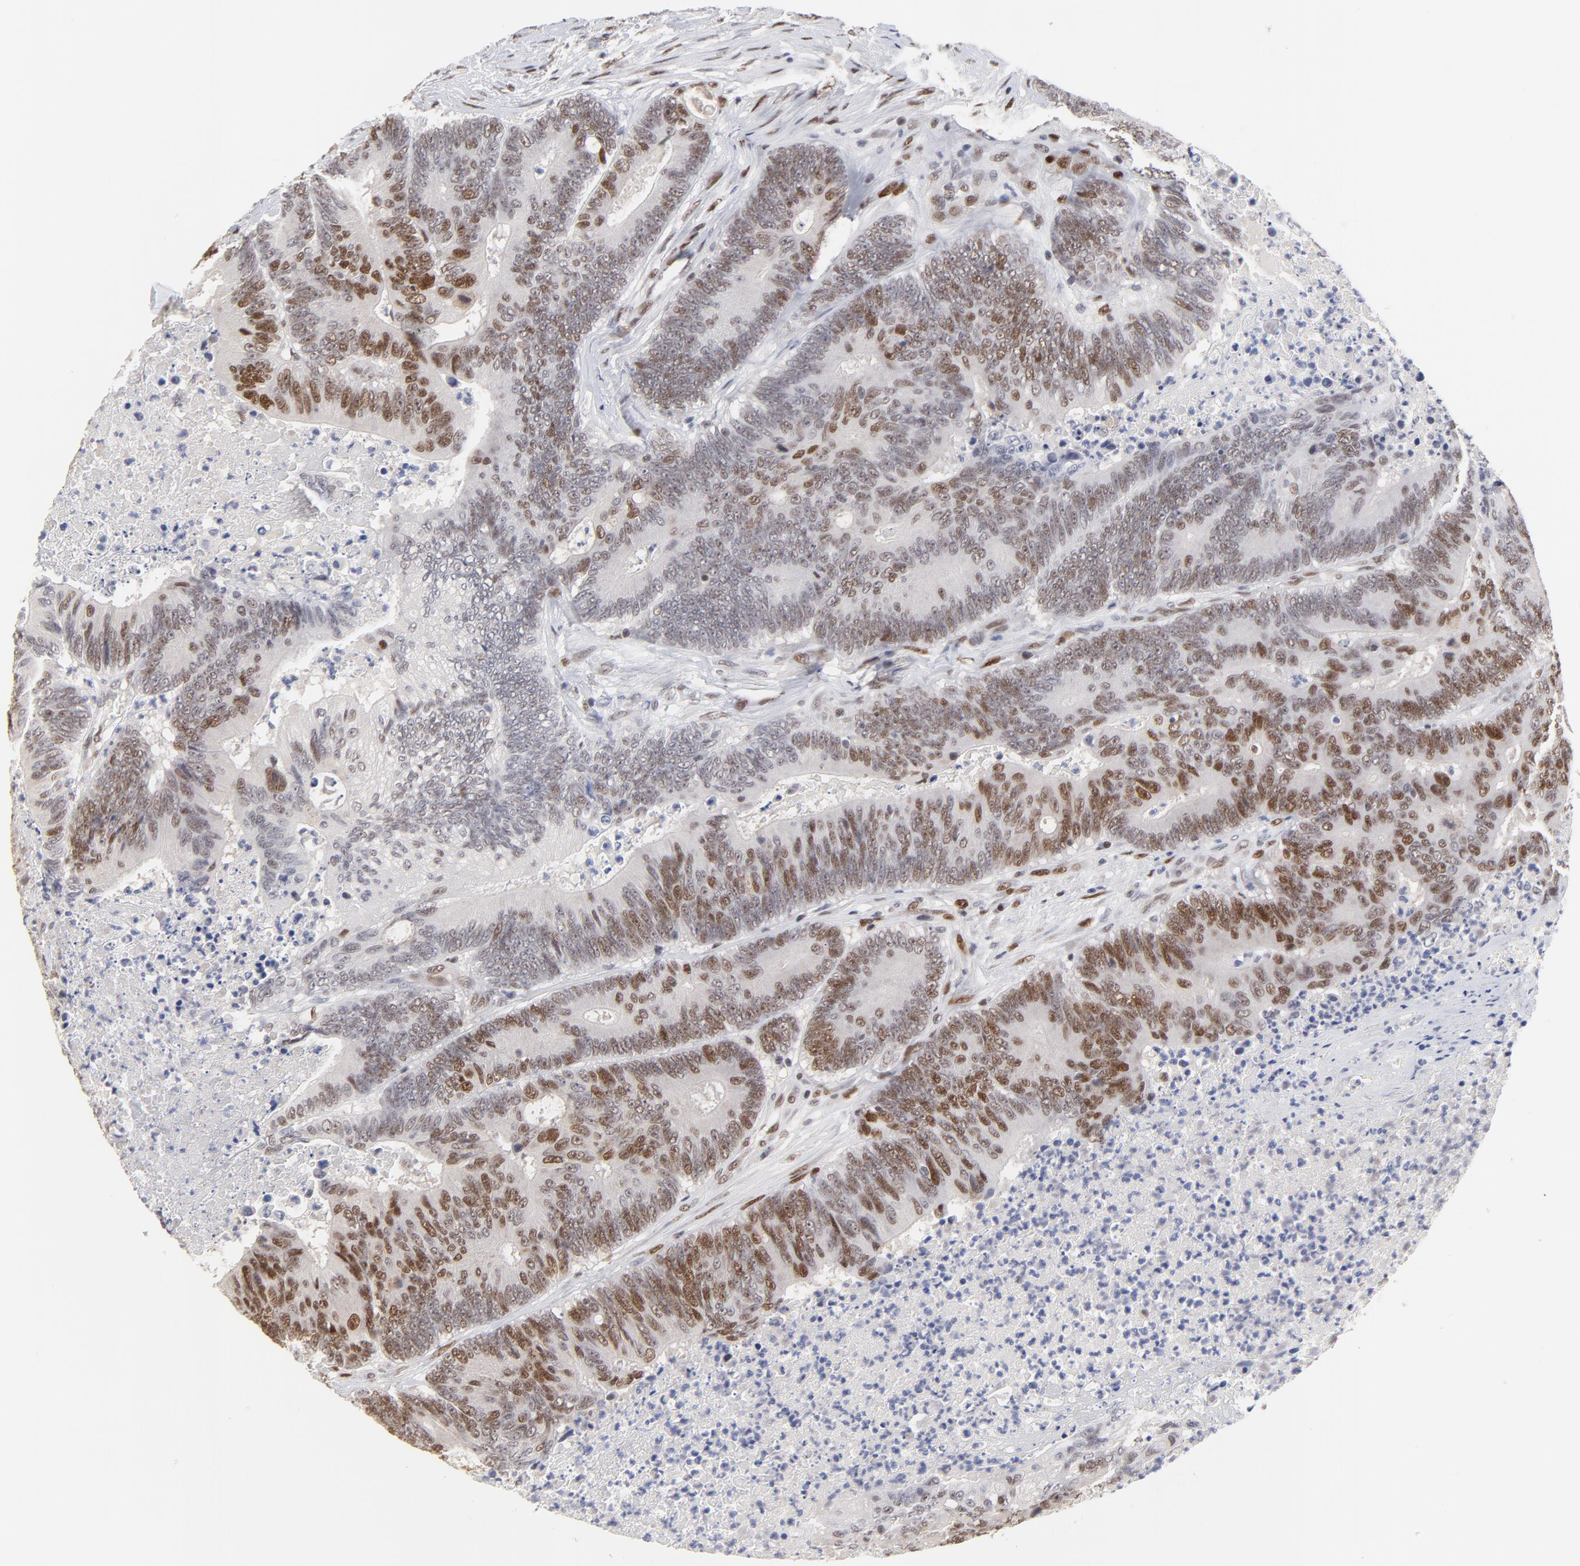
{"staining": {"intensity": "moderate", "quantity": "25%-75%", "location": "nuclear"}, "tissue": "colorectal cancer", "cell_type": "Tumor cells", "image_type": "cancer", "snomed": [{"axis": "morphology", "description": "Adenocarcinoma, NOS"}, {"axis": "topography", "description": "Colon"}], "caption": "Colorectal cancer (adenocarcinoma) was stained to show a protein in brown. There is medium levels of moderate nuclear staining in about 25%-75% of tumor cells. Immunohistochemistry stains the protein in brown and the nuclei are stained blue.", "gene": "OGFOD1", "patient": {"sex": "male", "age": 65}}